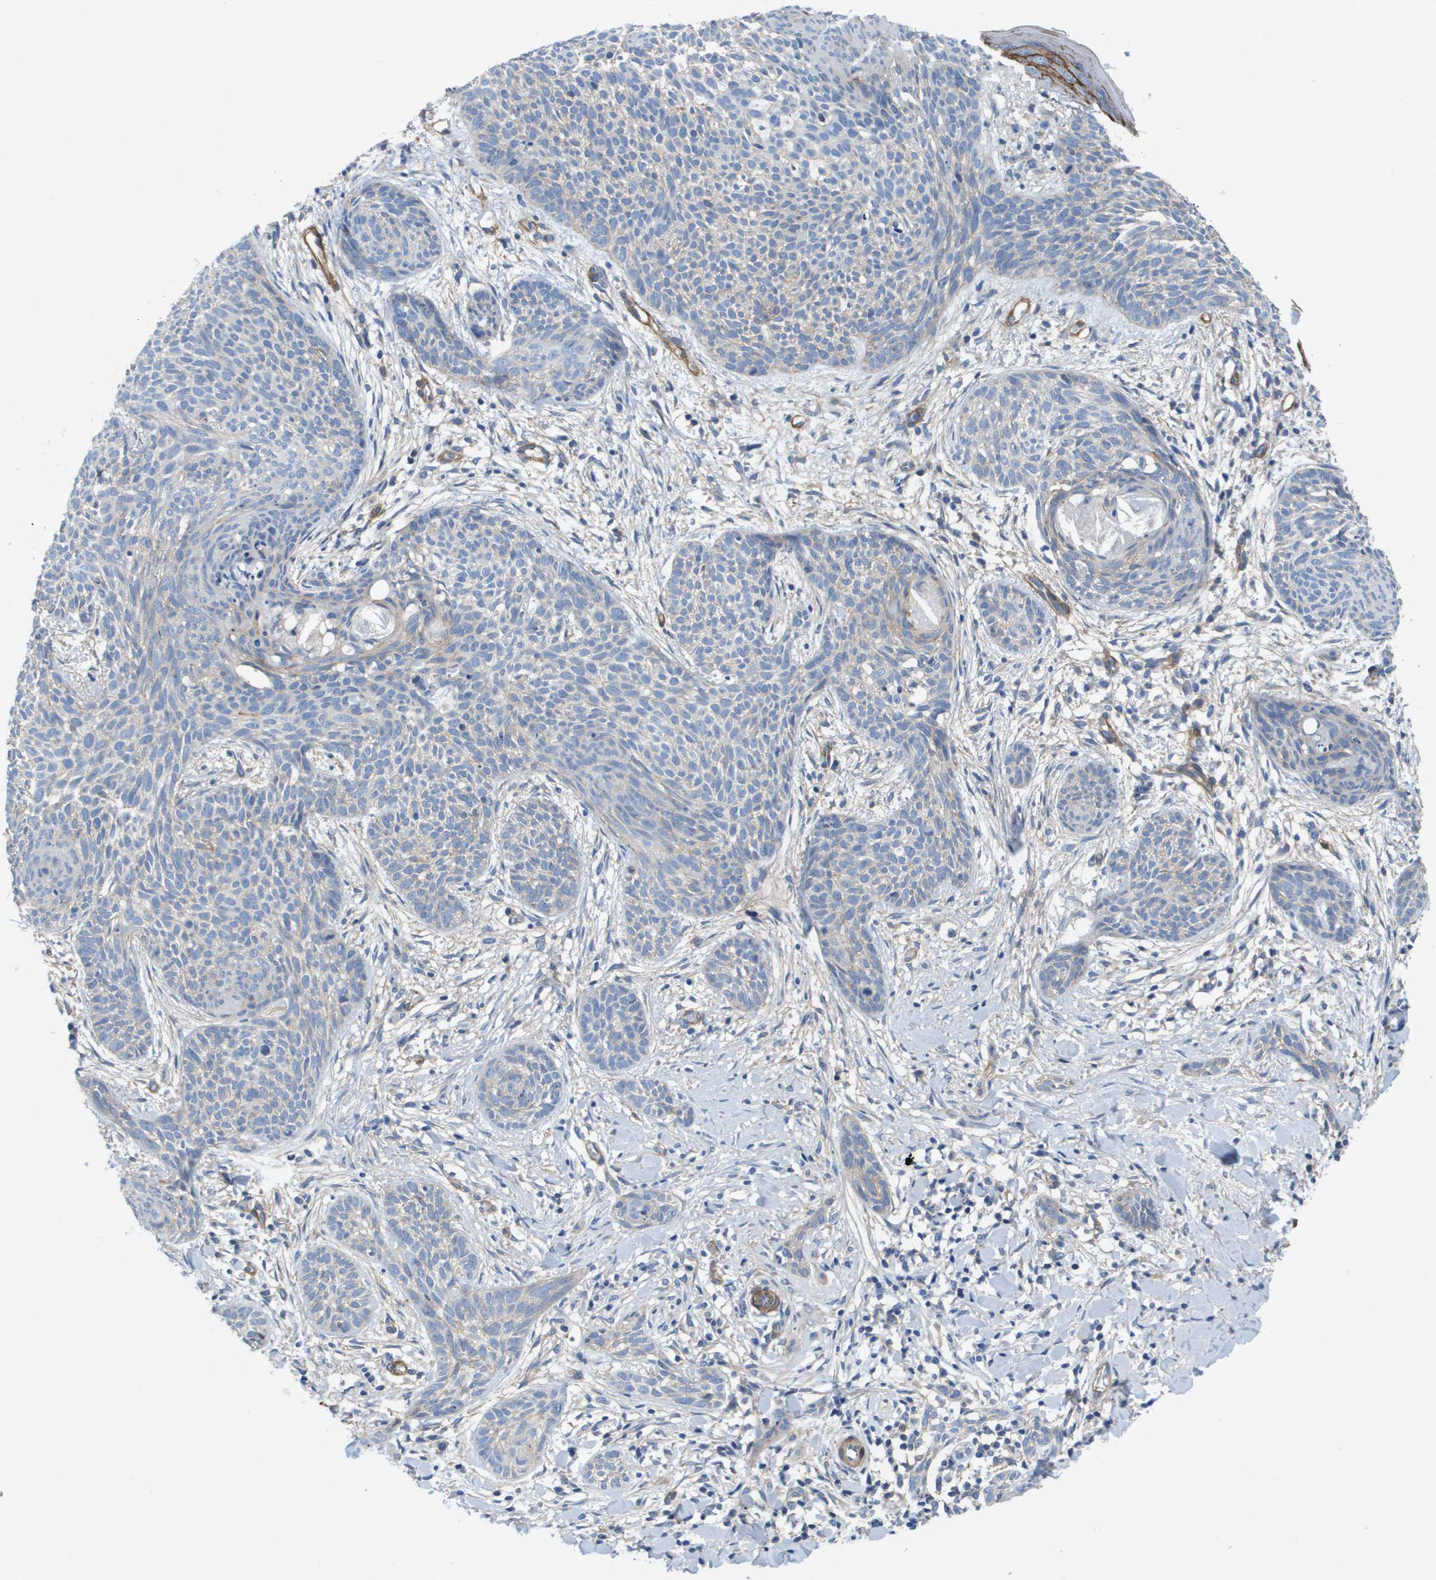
{"staining": {"intensity": "weak", "quantity": "<25%", "location": "cytoplasmic/membranous"}, "tissue": "skin cancer", "cell_type": "Tumor cells", "image_type": "cancer", "snomed": [{"axis": "morphology", "description": "Basal cell carcinoma"}, {"axis": "topography", "description": "Skin"}], "caption": "Human skin basal cell carcinoma stained for a protein using immunohistochemistry (IHC) shows no expression in tumor cells.", "gene": "LPP", "patient": {"sex": "female", "age": 59}}